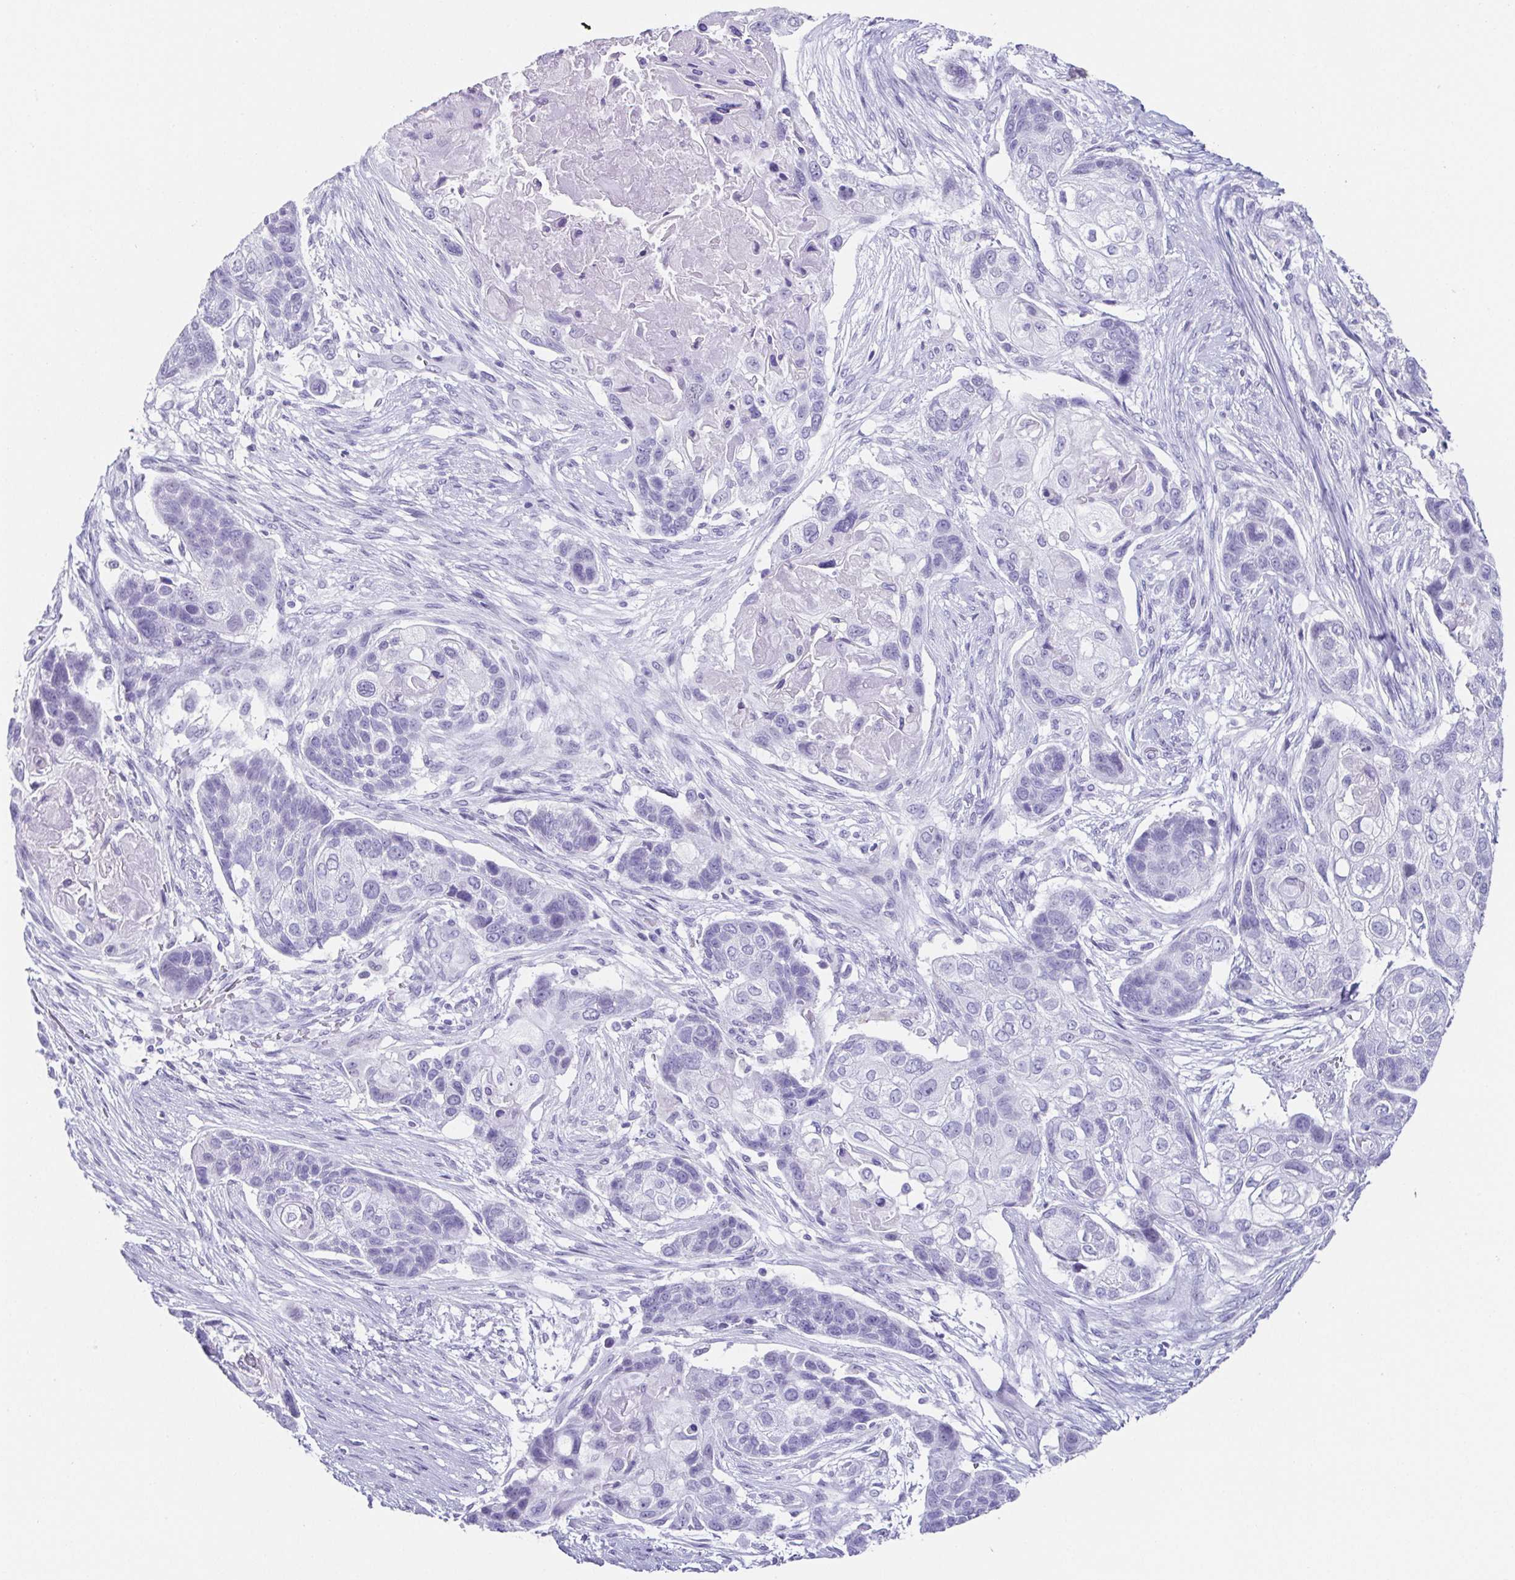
{"staining": {"intensity": "negative", "quantity": "none", "location": "none"}, "tissue": "lung cancer", "cell_type": "Tumor cells", "image_type": "cancer", "snomed": [{"axis": "morphology", "description": "Squamous cell carcinoma, NOS"}, {"axis": "topography", "description": "Lung"}], "caption": "Image shows no protein positivity in tumor cells of lung cancer tissue.", "gene": "ESX1", "patient": {"sex": "male", "age": 69}}